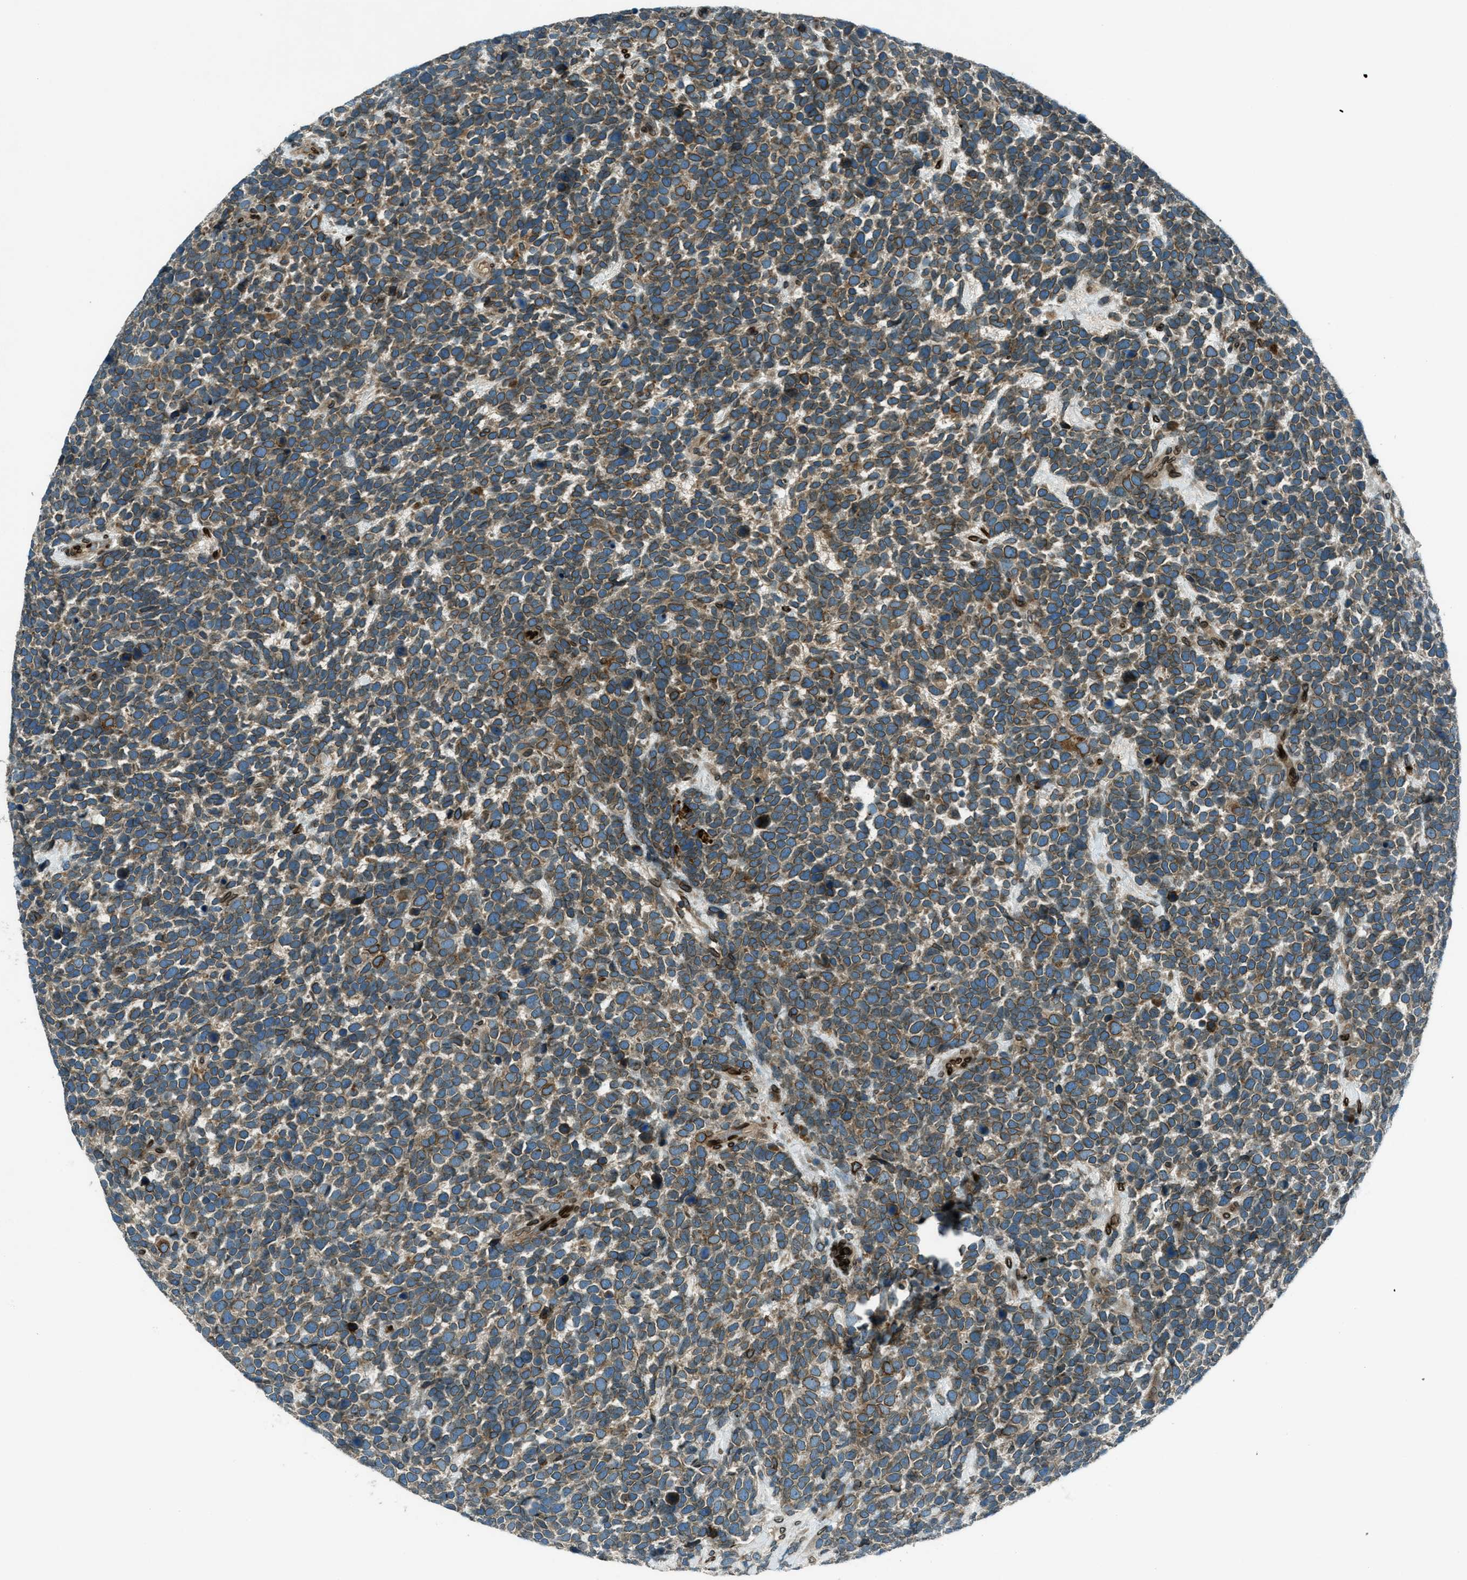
{"staining": {"intensity": "moderate", "quantity": ">75%", "location": "cytoplasmic/membranous,nuclear"}, "tissue": "urothelial cancer", "cell_type": "Tumor cells", "image_type": "cancer", "snomed": [{"axis": "morphology", "description": "Urothelial carcinoma, High grade"}, {"axis": "topography", "description": "Urinary bladder"}], "caption": "Approximately >75% of tumor cells in high-grade urothelial carcinoma exhibit moderate cytoplasmic/membranous and nuclear protein staining as visualized by brown immunohistochemical staining.", "gene": "LEMD2", "patient": {"sex": "female", "age": 82}}